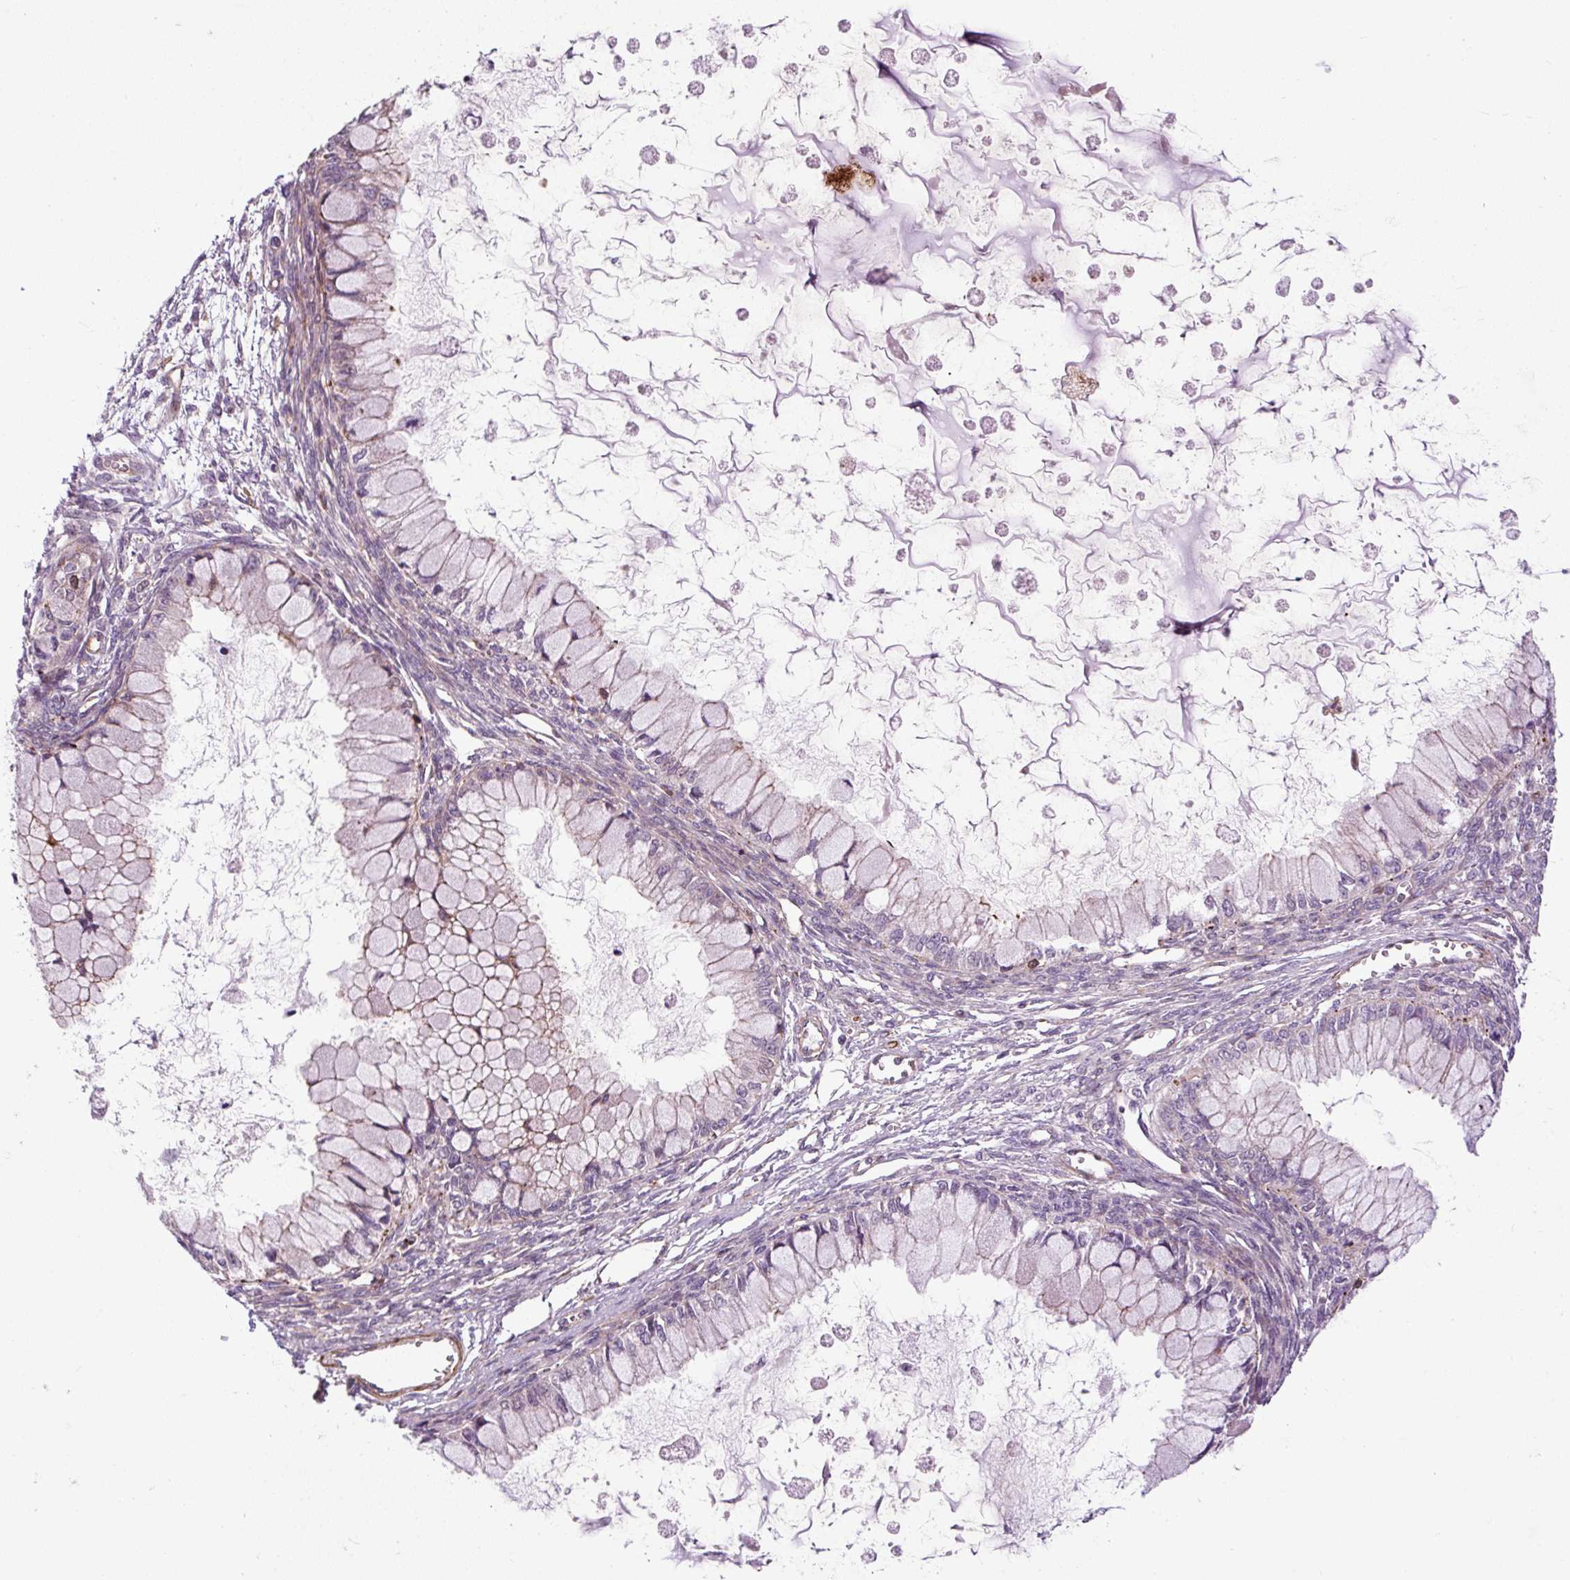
{"staining": {"intensity": "weak", "quantity": "25%-75%", "location": "cytoplasmic/membranous"}, "tissue": "ovarian cancer", "cell_type": "Tumor cells", "image_type": "cancer", "snomed": [{"axis": "morphology", "description": "Cystadenocarcinoma, mucinous, NOS"}, {"axis": "topography", "description": "Ovary"}], "caption": "Immunohistochemistry (IHC) photomicrograph of mucinous cystadenocarcinoma (ovarian) stained for a protein (brown), which demonstrates low levels of weak cytoplasmic/membranous staining in about 25%-75% of tumor cells.", "gene": "ZNF197", "patient": {"sex": "female", "age": 34}}